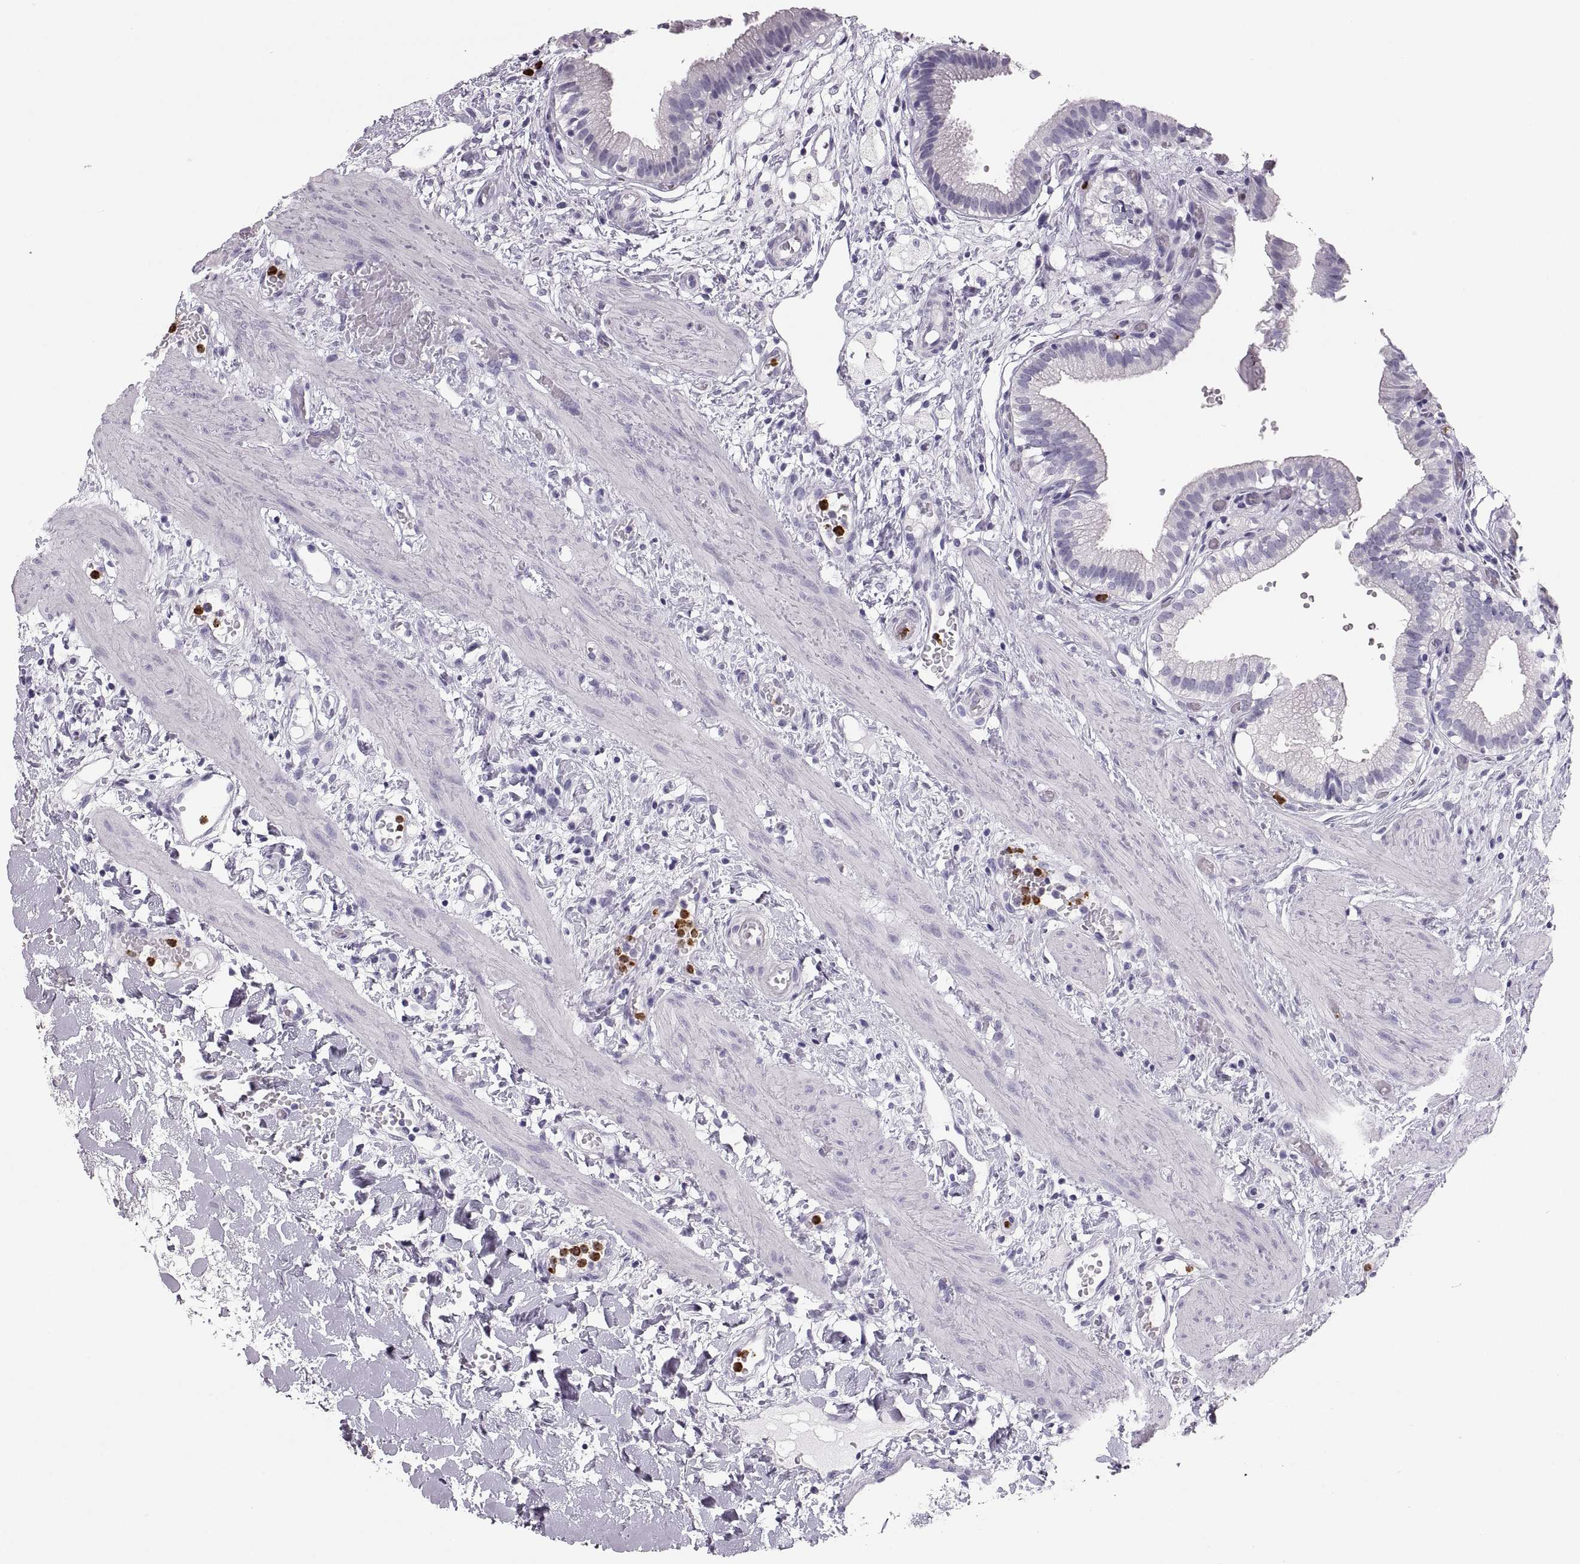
{"staining": {"intensity": "negative", "quantity": "none", "location": "none"}, "tissue": "gallbladder", "cell_type": "Glandular cells", "image_type": "normal", "snomed": [{"axis": "morphology", "description": "Normal tissue, NOS"}, {"axis": "topography", "description": "Gallbladder"}], "caption": "This photomicrograph is of benign gallbladder stained with immunohistochemistry (IHC) to label a protein in brown with the nuclei are counter-stained blue. There is no staining in glandular cells. Nuclei are stained in blue.", "gene": "MILR1", "patient": {"sex": "female", "age": 24}}